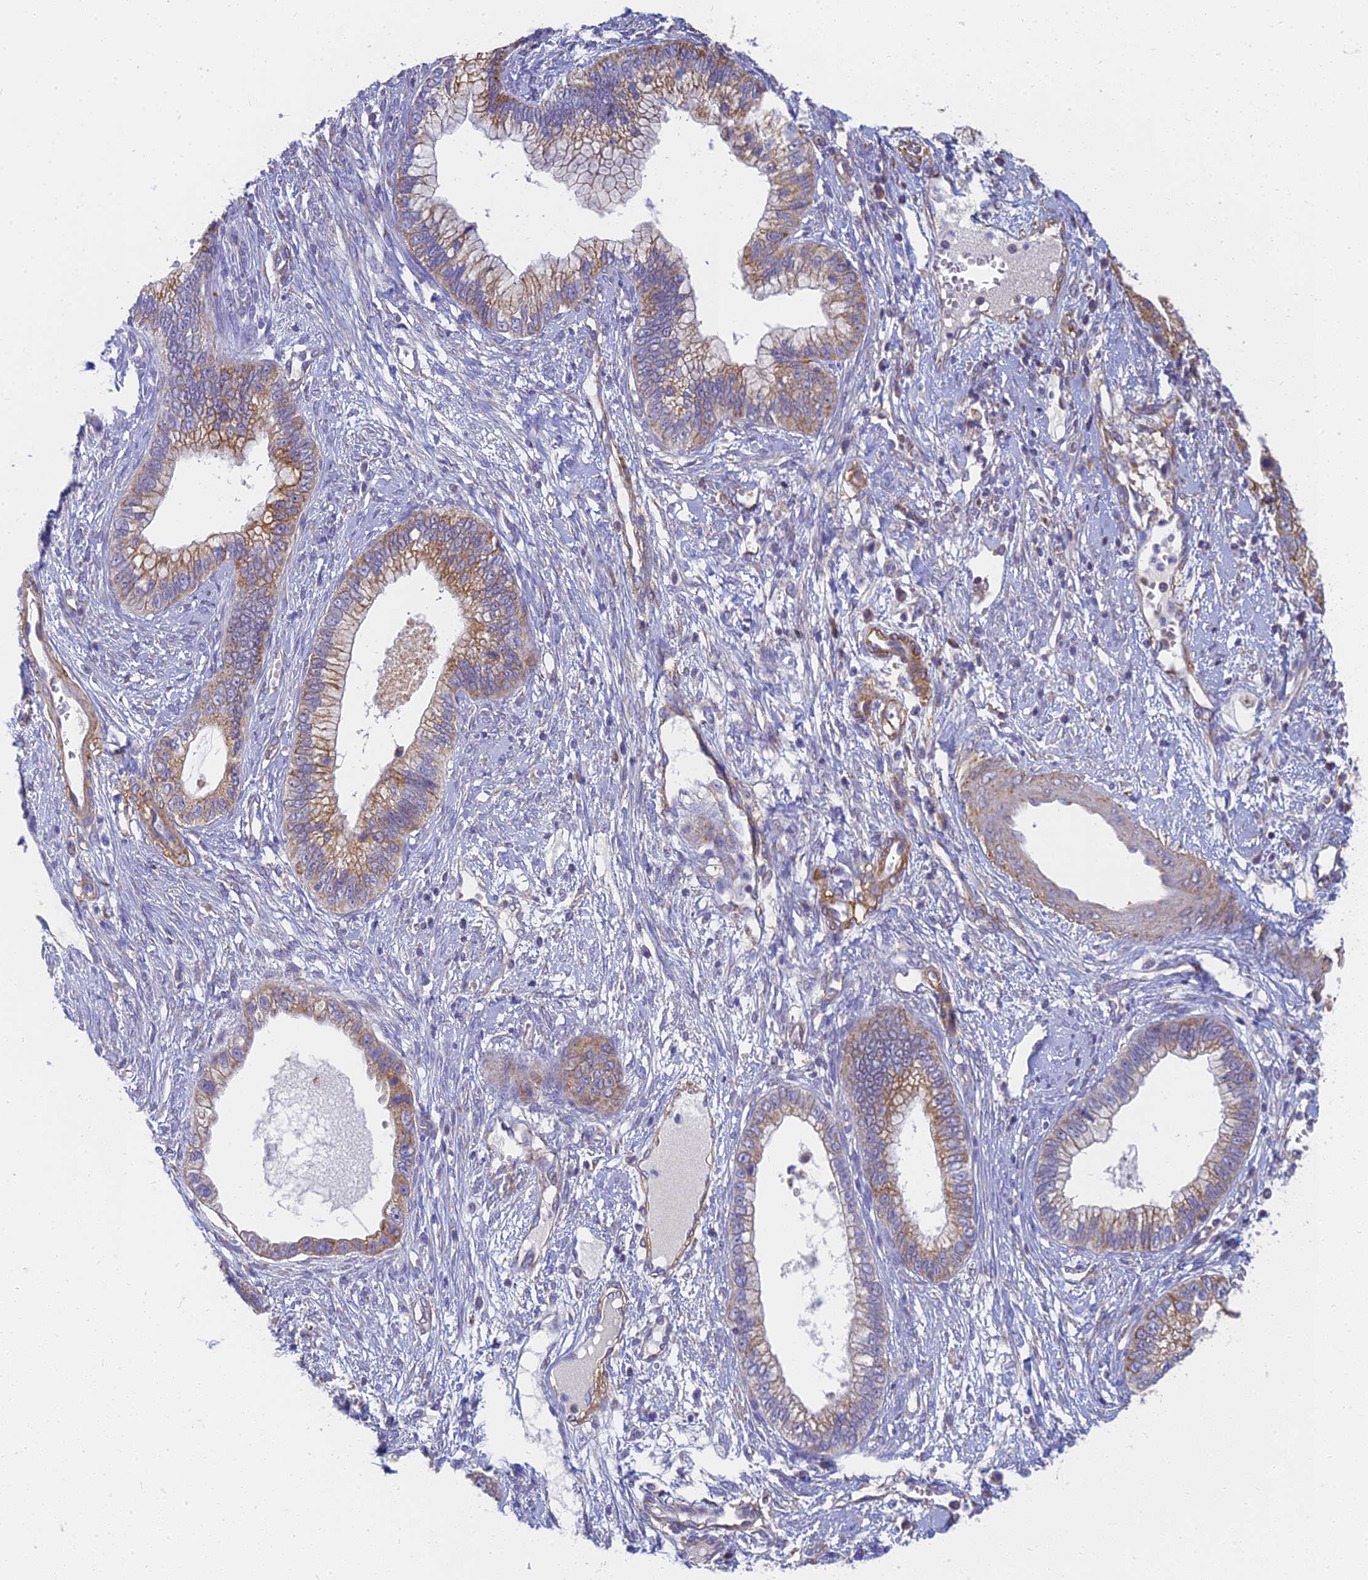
{"staining": {"intensity": "moderate", "quantity": "25%-75%", "location": "cytoplasmic/membranous"}, "tissue": "cervical cancer", "cell_type": "Tumor cells", "image_type": "cancer", "snomed": [{"axis": "morphology", "description": "Adenocarcinoma, NOS"}, {"axis": "topography", "description": "Cervix"}], "caption": "A micrograph of human adenocarcinoma (cervical) stained for a protein displays moderate cytoplasmic/membranous brown staining in tumor cells. Ihc stains the protein in brown and the nuclei are stained blue.", "gene": "MRPL15", "patient": {"sex": "female", "age": 44}}